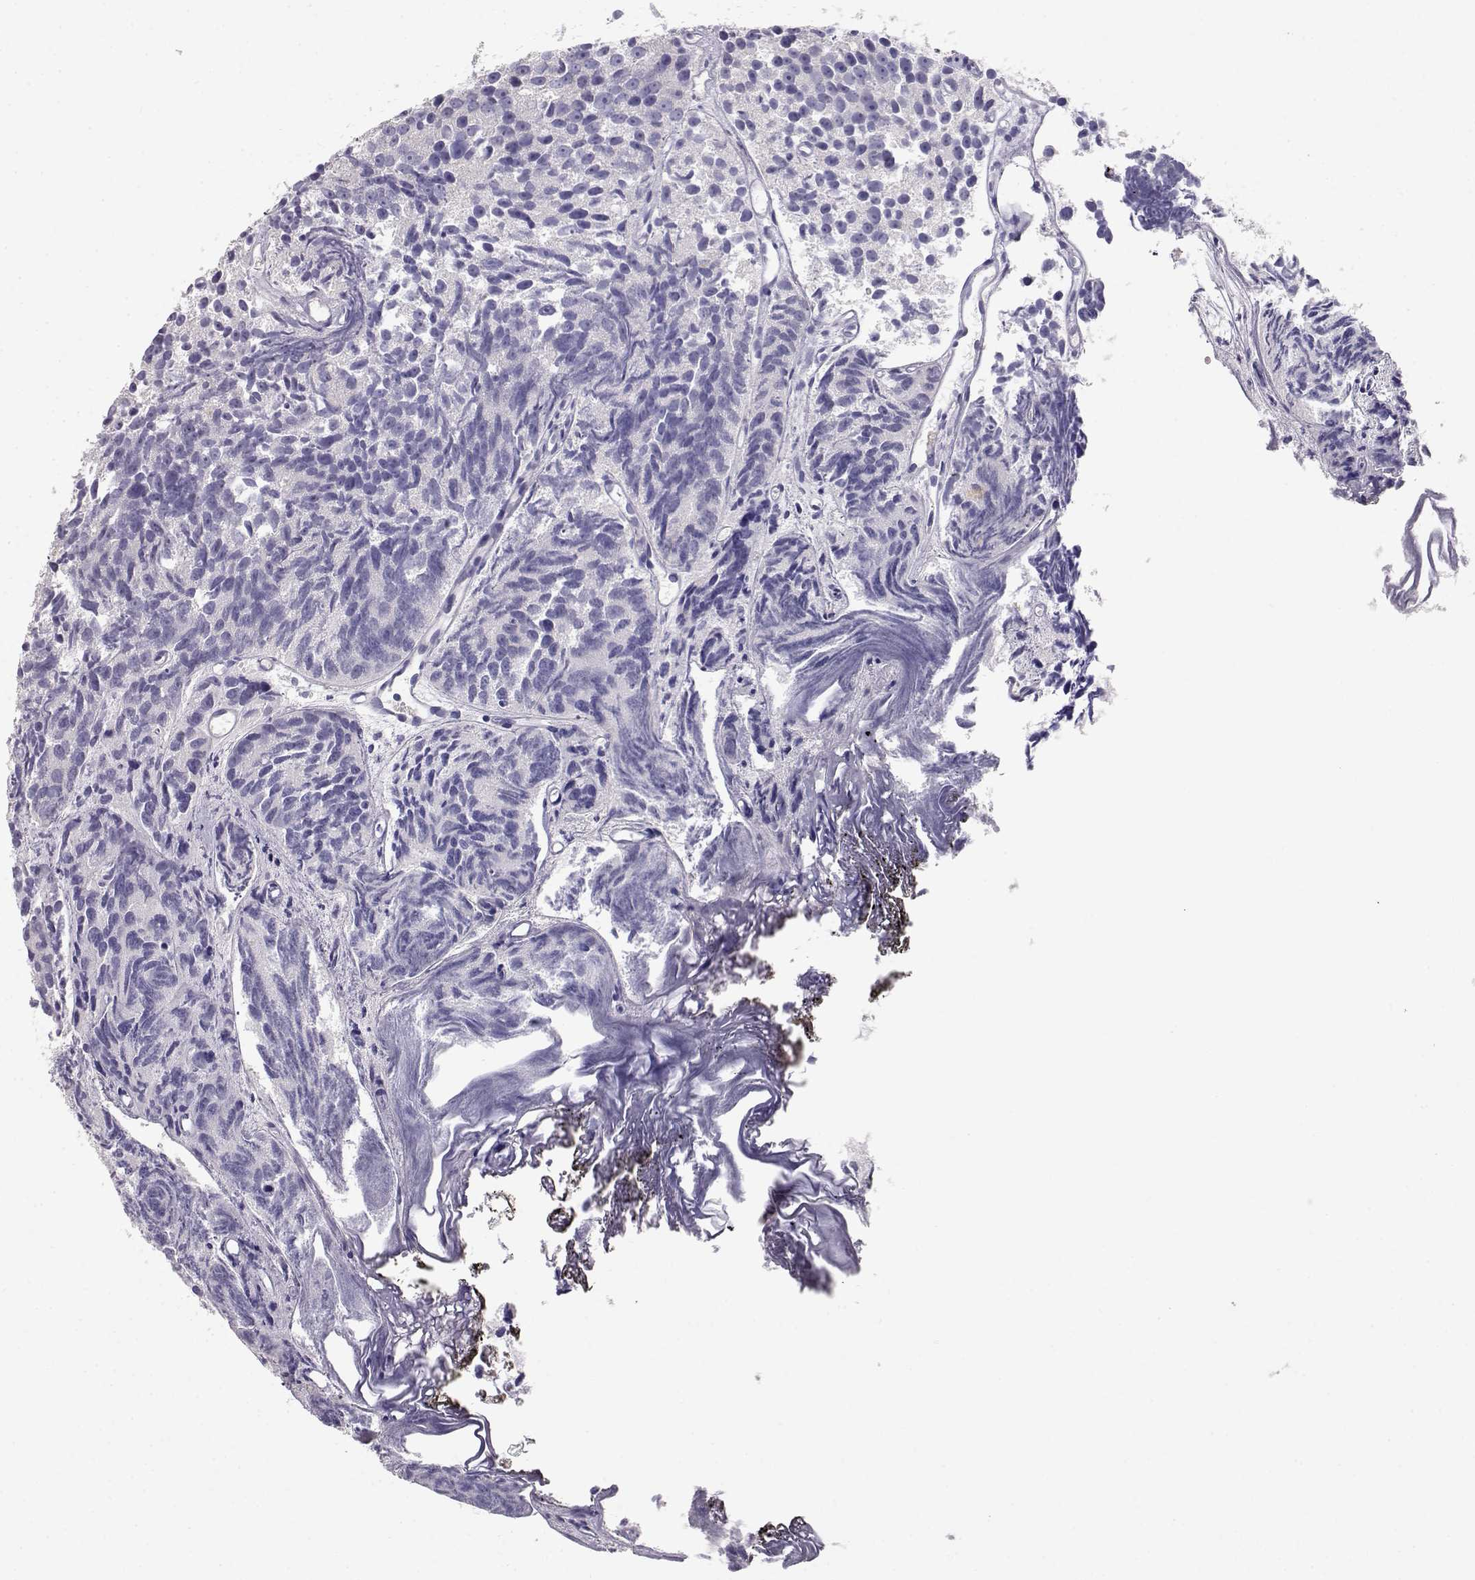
{"staining": {"intensity": "negative", "quantity": "none", "location": "none"}, "tissue": "prostate cancer", "cell_type": "Tumor cells", "image_type": "cancer", "snomed": [{"axis": "morphology", "description": "Adenocarcinoma, High grade"}, {"axis": "topography", "description": "Prostate"}], "caption": "The immunohistochemistry histopathology image has no significant staining in tumor cells of high-grade adenocarcinoma (prostate) tissue.", "gene": "CDHR1", "patient": {"sex": "male", "age": 77}}